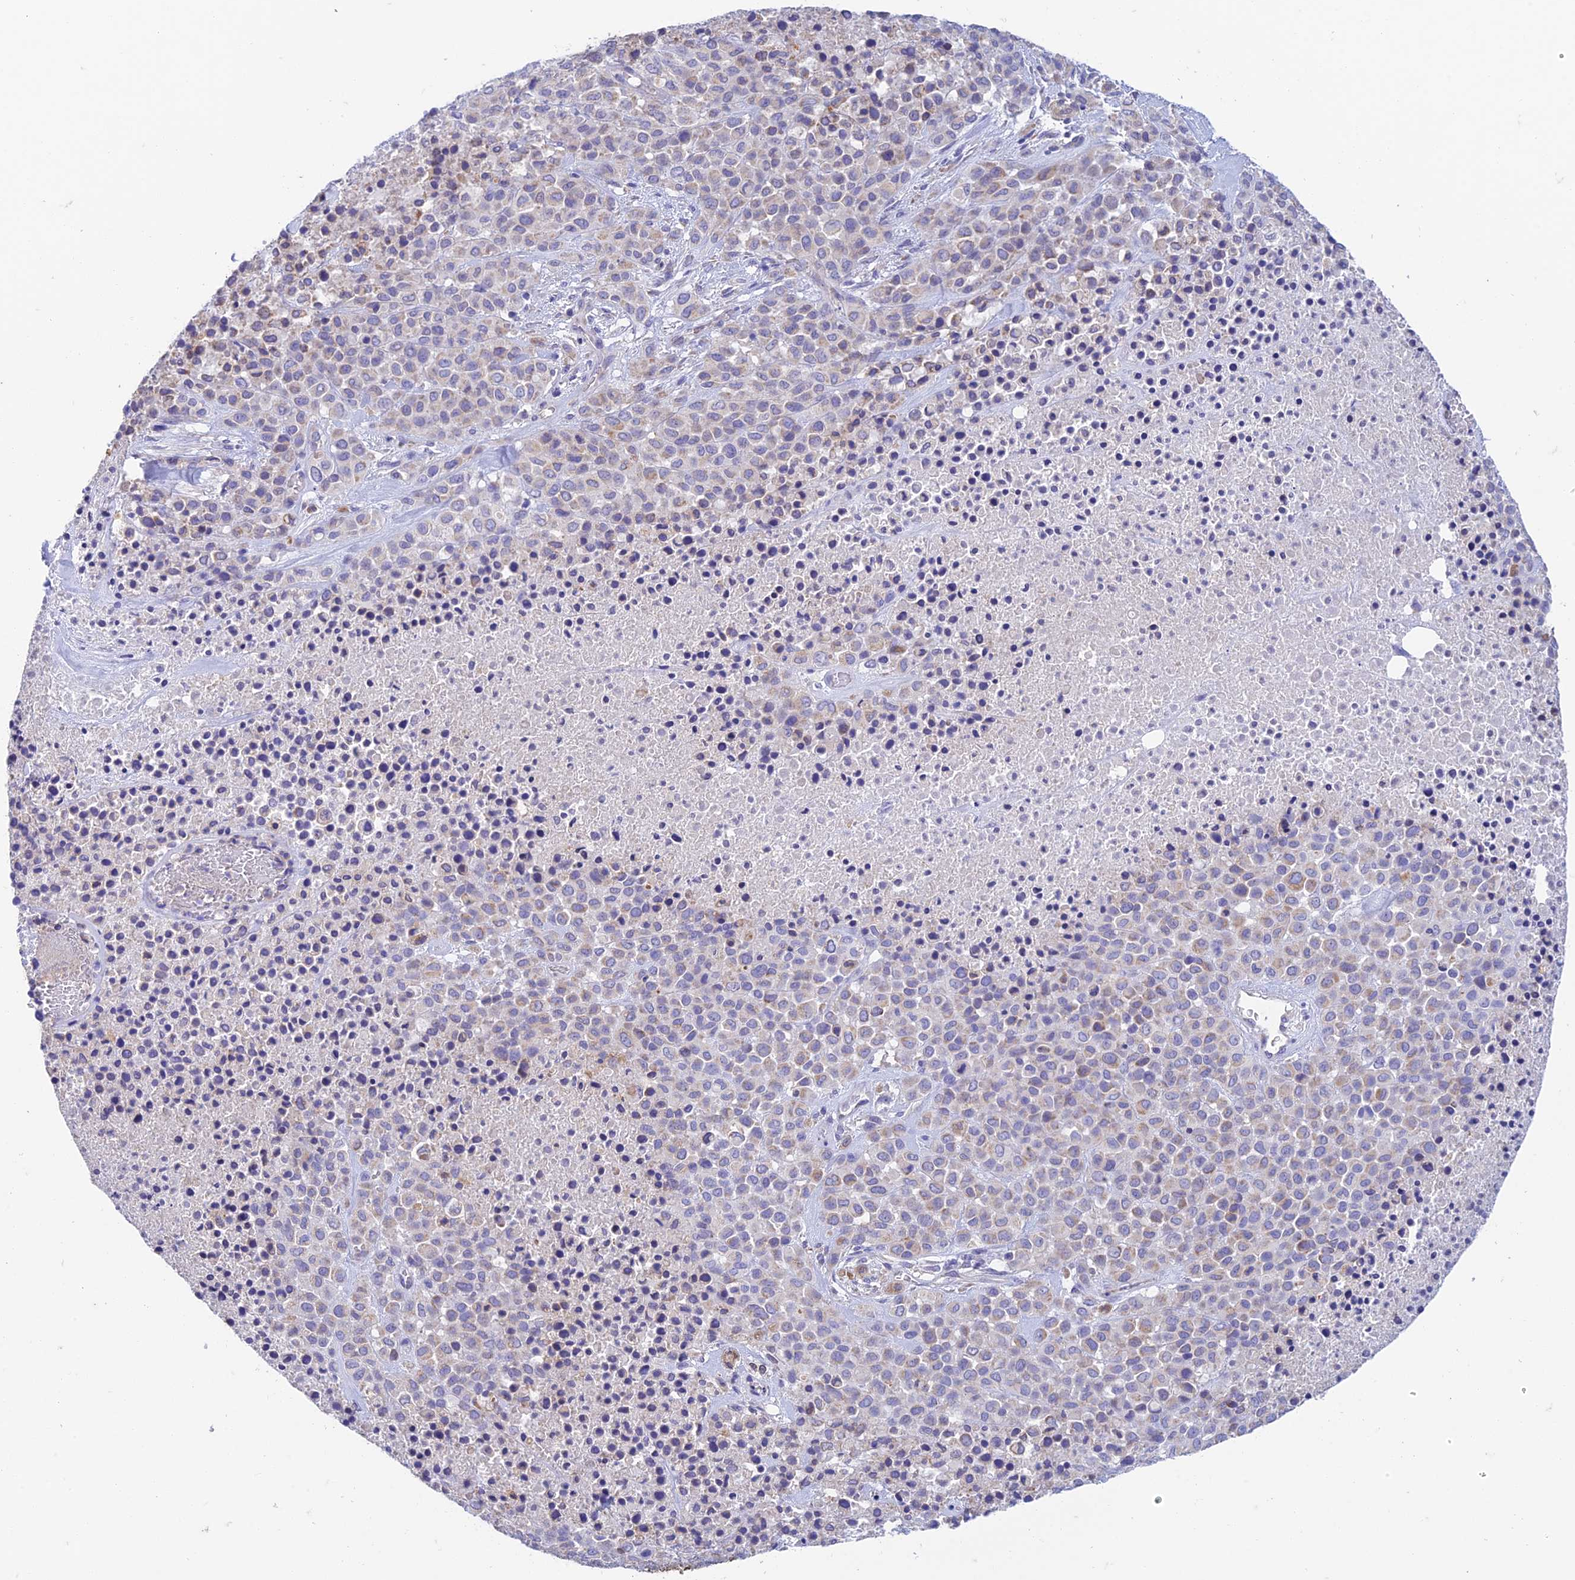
{"staining": {"intensity": "weak", "quantity": "<25%", "location": "cytoplasmic/membranous"}, "tissue": "melanoma", "cell_type": "Tumor cells", "image_type": "cancer", "snomed": [{"axis": "morphology", "description": "Malignant melanoma, Metastatic site"}, {"axis": "topography", "description": "Skin"}], "caption": "Immunohistochemical staining of human melanoma demonstrates no significant expression in tumor cells.", "gene": "ZNF181", "patient": {"sex": "female", "age": 81}}